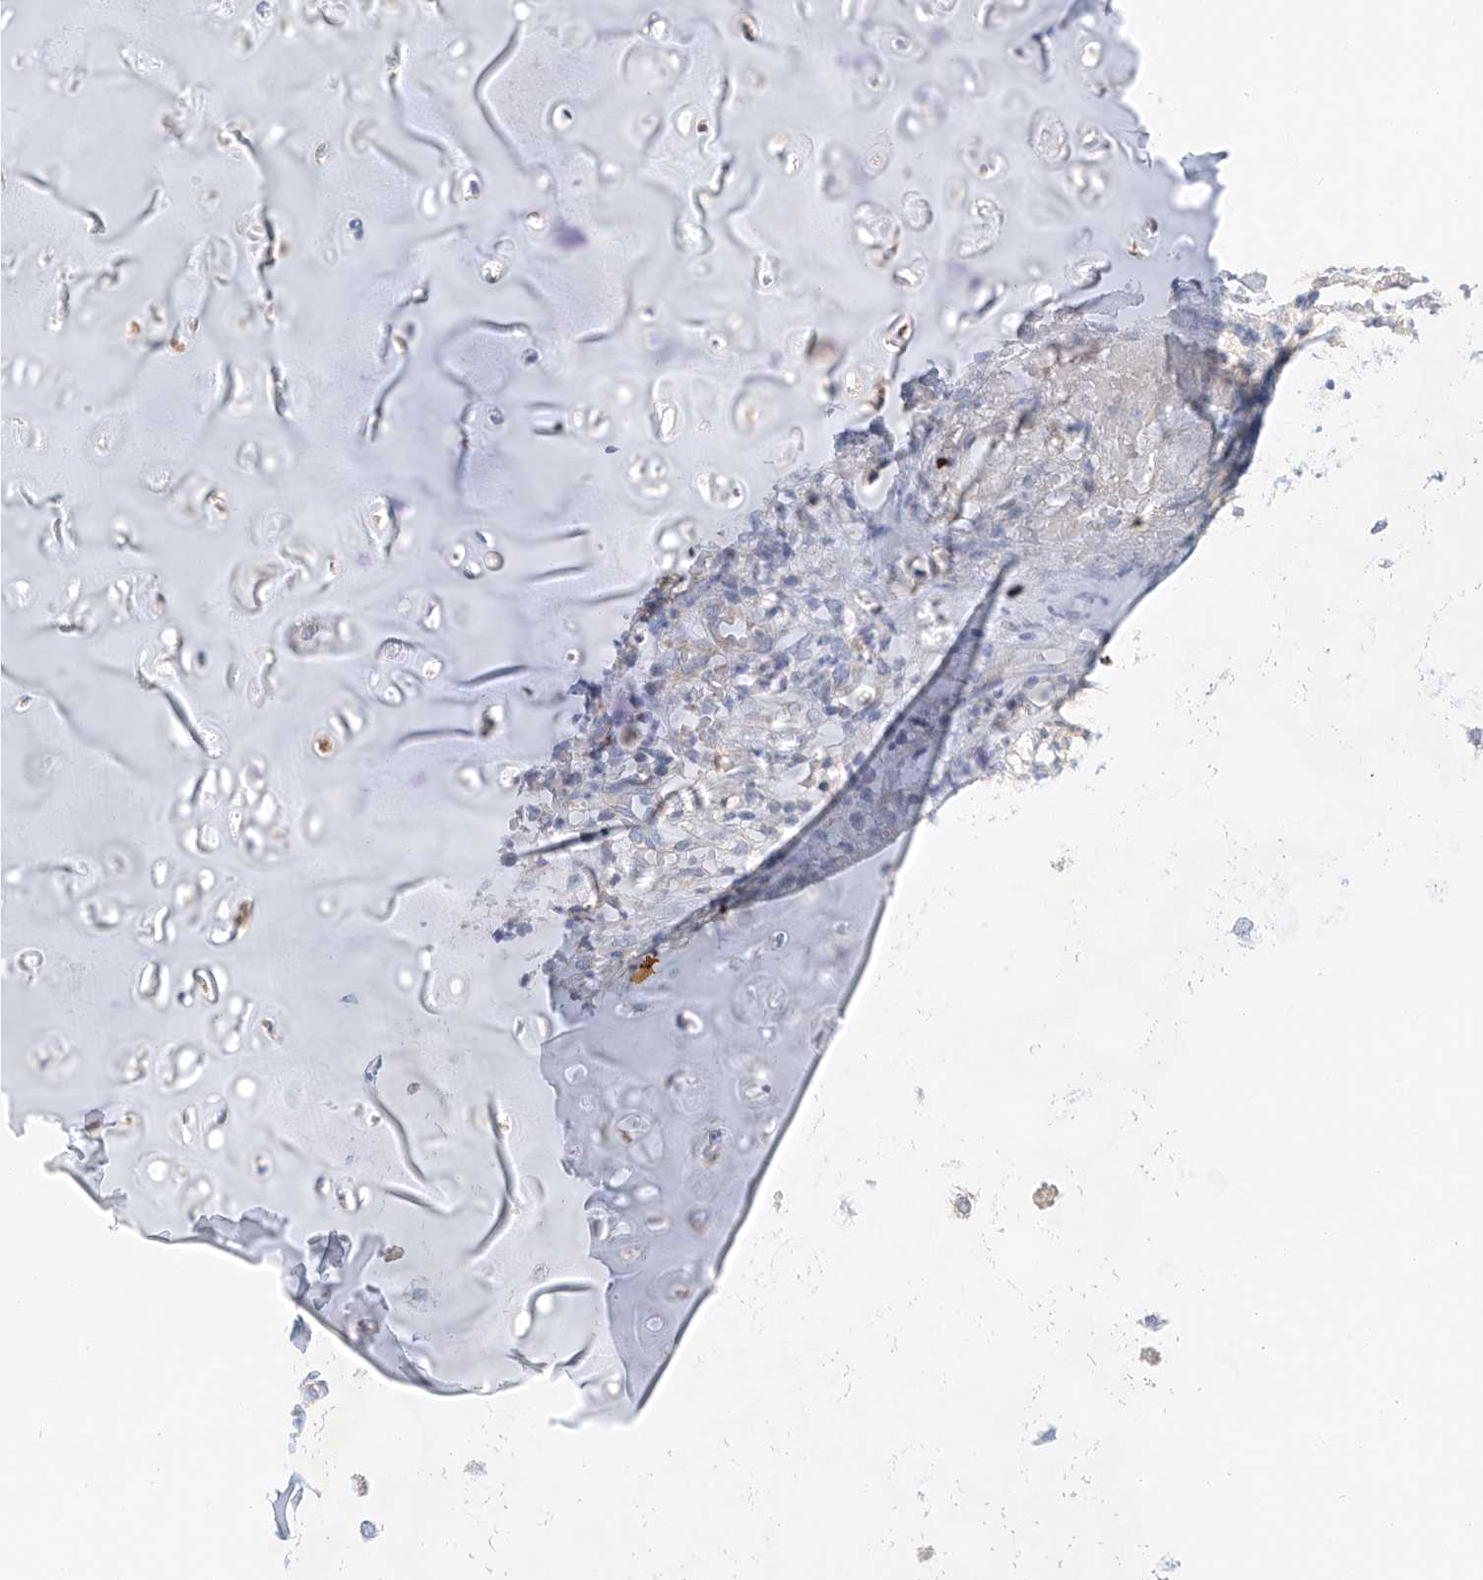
{"staining": {"intensity": "weak", "quantity": ">75%", "location": "cytoplasmic/membranous"}, "tissue": "adipose tissue", "cell_type": "Adipocytes", "image_type": "normal", "snomed": [{"axis": "morphology", "description": "Normal tissue, NOS"}, {"axis": "morphology", "description": "Basal cell carcinoma"}, {"axis": "topography", "description": "Cartilage tissue"}, {"axis": "topography", "description": "Nasopharynx"}, {"axis": "topography", "description": "Oral tissue"}], "caption": "This is an image of IHC staining of benign adipose tissue, which shows weak expression in the cytoplasmic/membranous of adipocytes.", "gene": "C6orf118", "patient": {"sex": "female", "age": 77}}